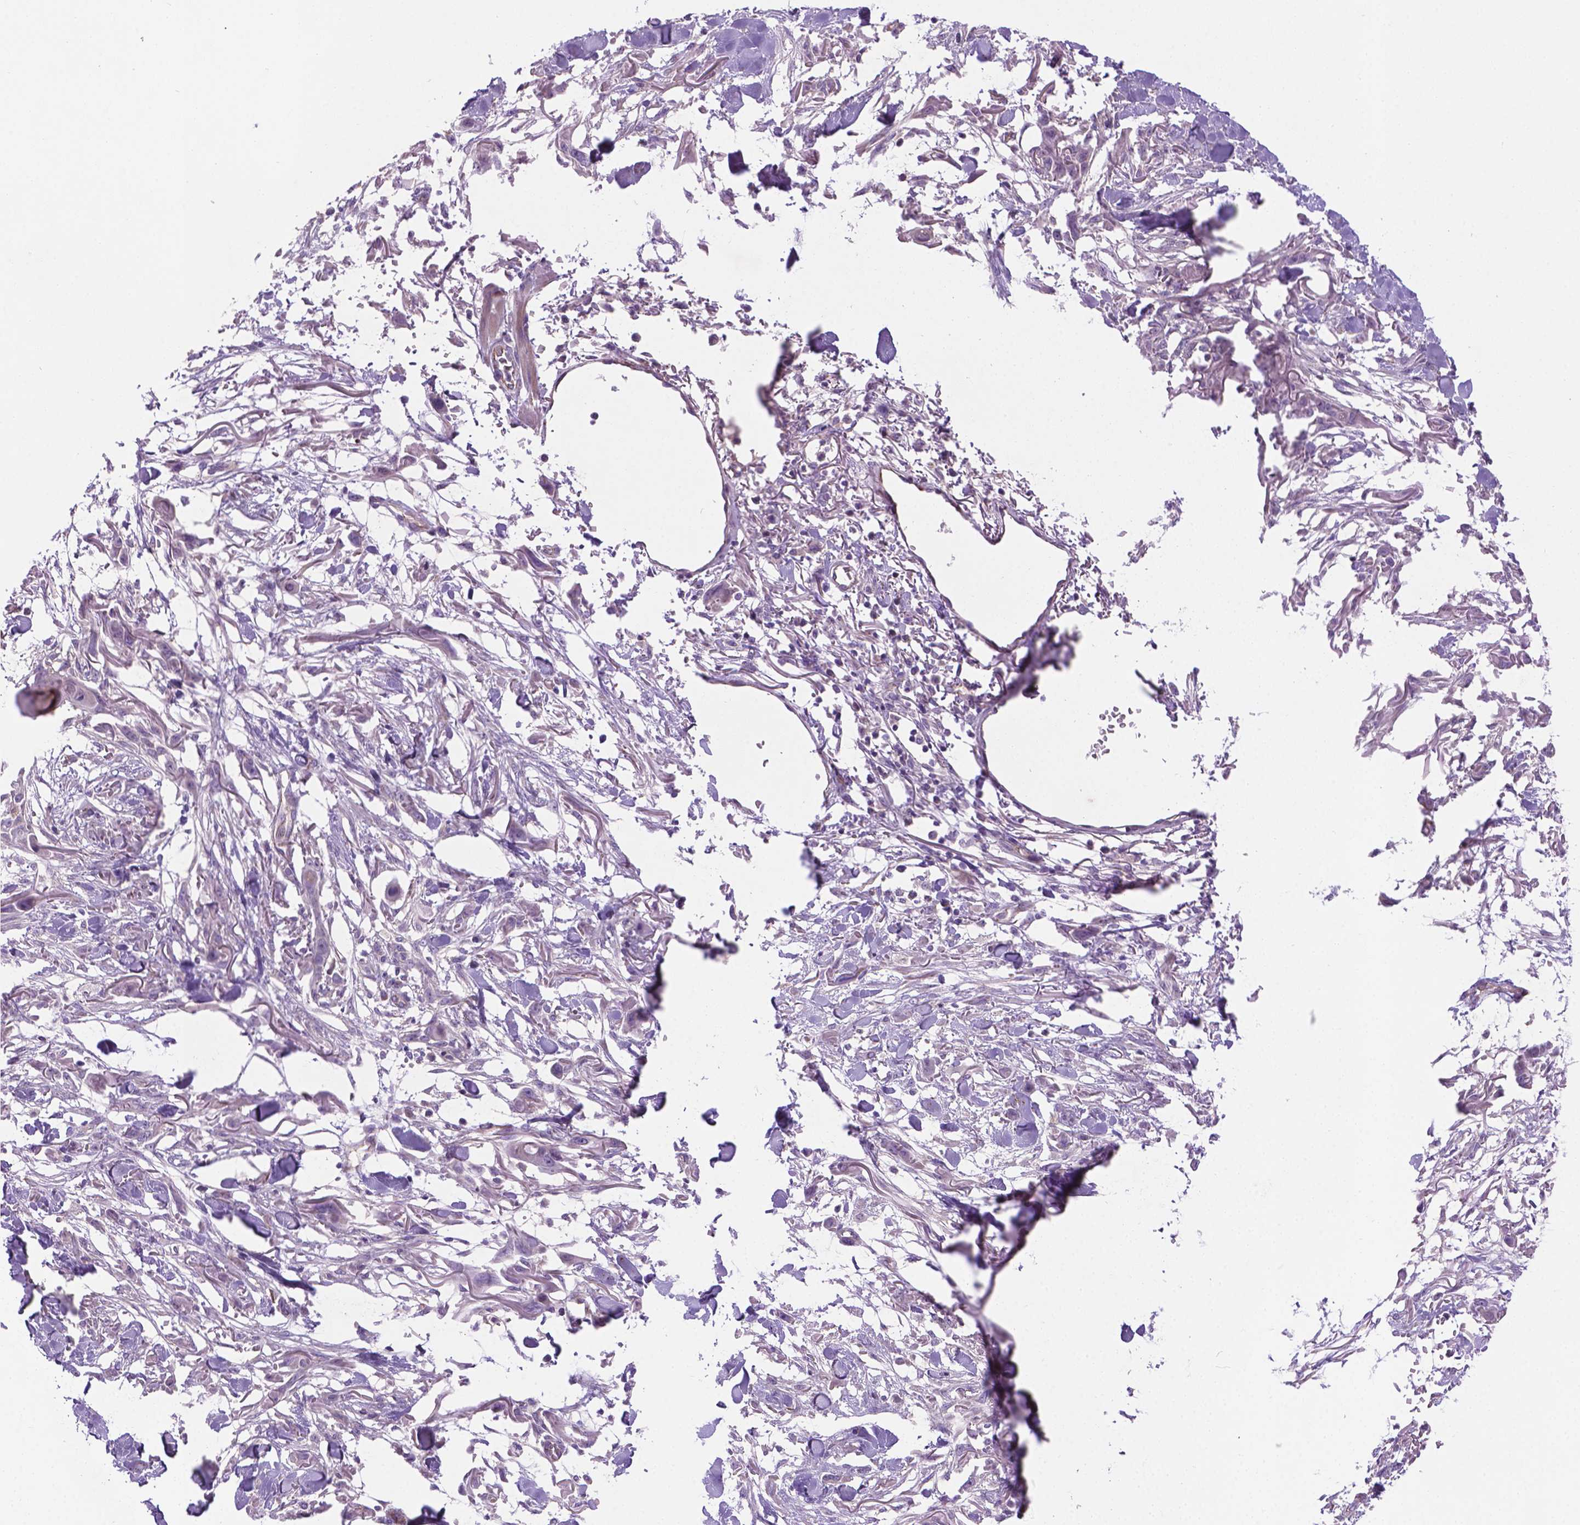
{"staining": {"intensity": "negative", "quantity": "none", "location": "none"}, "tissue": "skin cancer", "cell_type": "Tumor cells", "image_type": "cancer", "snomed": [{"axis": "morphology", "description": "Squamous cell carcinoma, NOS"}, {"axis": "topography", "description": "Skin"}], "caption": "Skin cancer (squamous cell carcinoma) was stained to show a protein in brown. There is no significant expression in tumor cells.", "gene": "CCER2", "patient": {"sex": "female", "age": 59}}